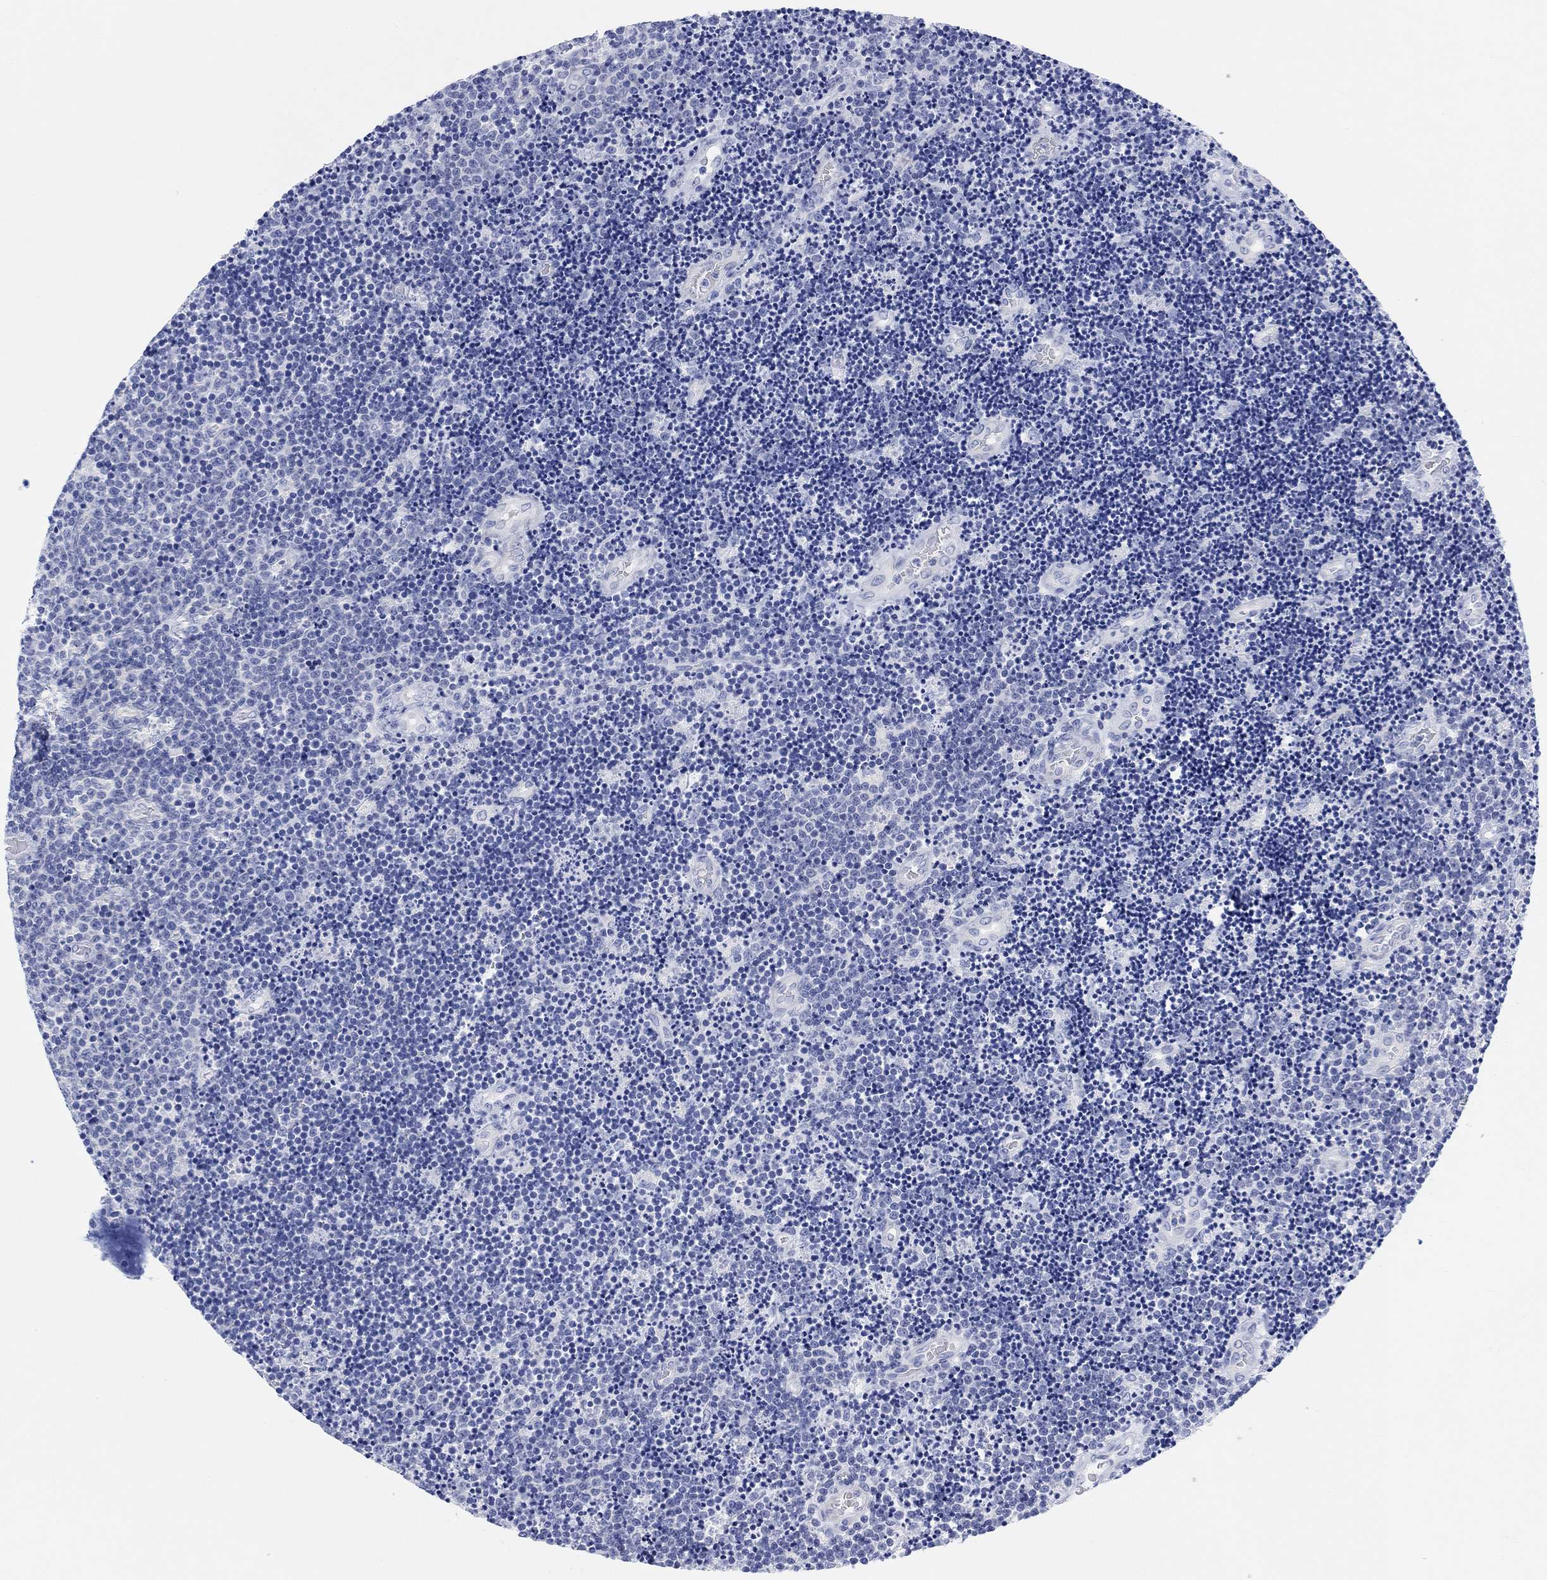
{"staining": {"intensity": "negative", "quantity": "none", "location": "none"}, "tissue": "lymphoma", "cell_type": "Tumor cells", "image_type": "cancer", "snomed": [{"axis": "morphology", "description": "Malignant lymphoma, non-Hodgkin's type, Low grade"}, {"axis": "topography", "description": "Brain"}], "caption": "This is an immunohistochemistry micrograph of low-grade malignant lymphoma, non-Hodgkin's type. There is no positivity in tumor cells.", "gene": "XIRP2", "patient": {"sex": "female", "age": 66}}